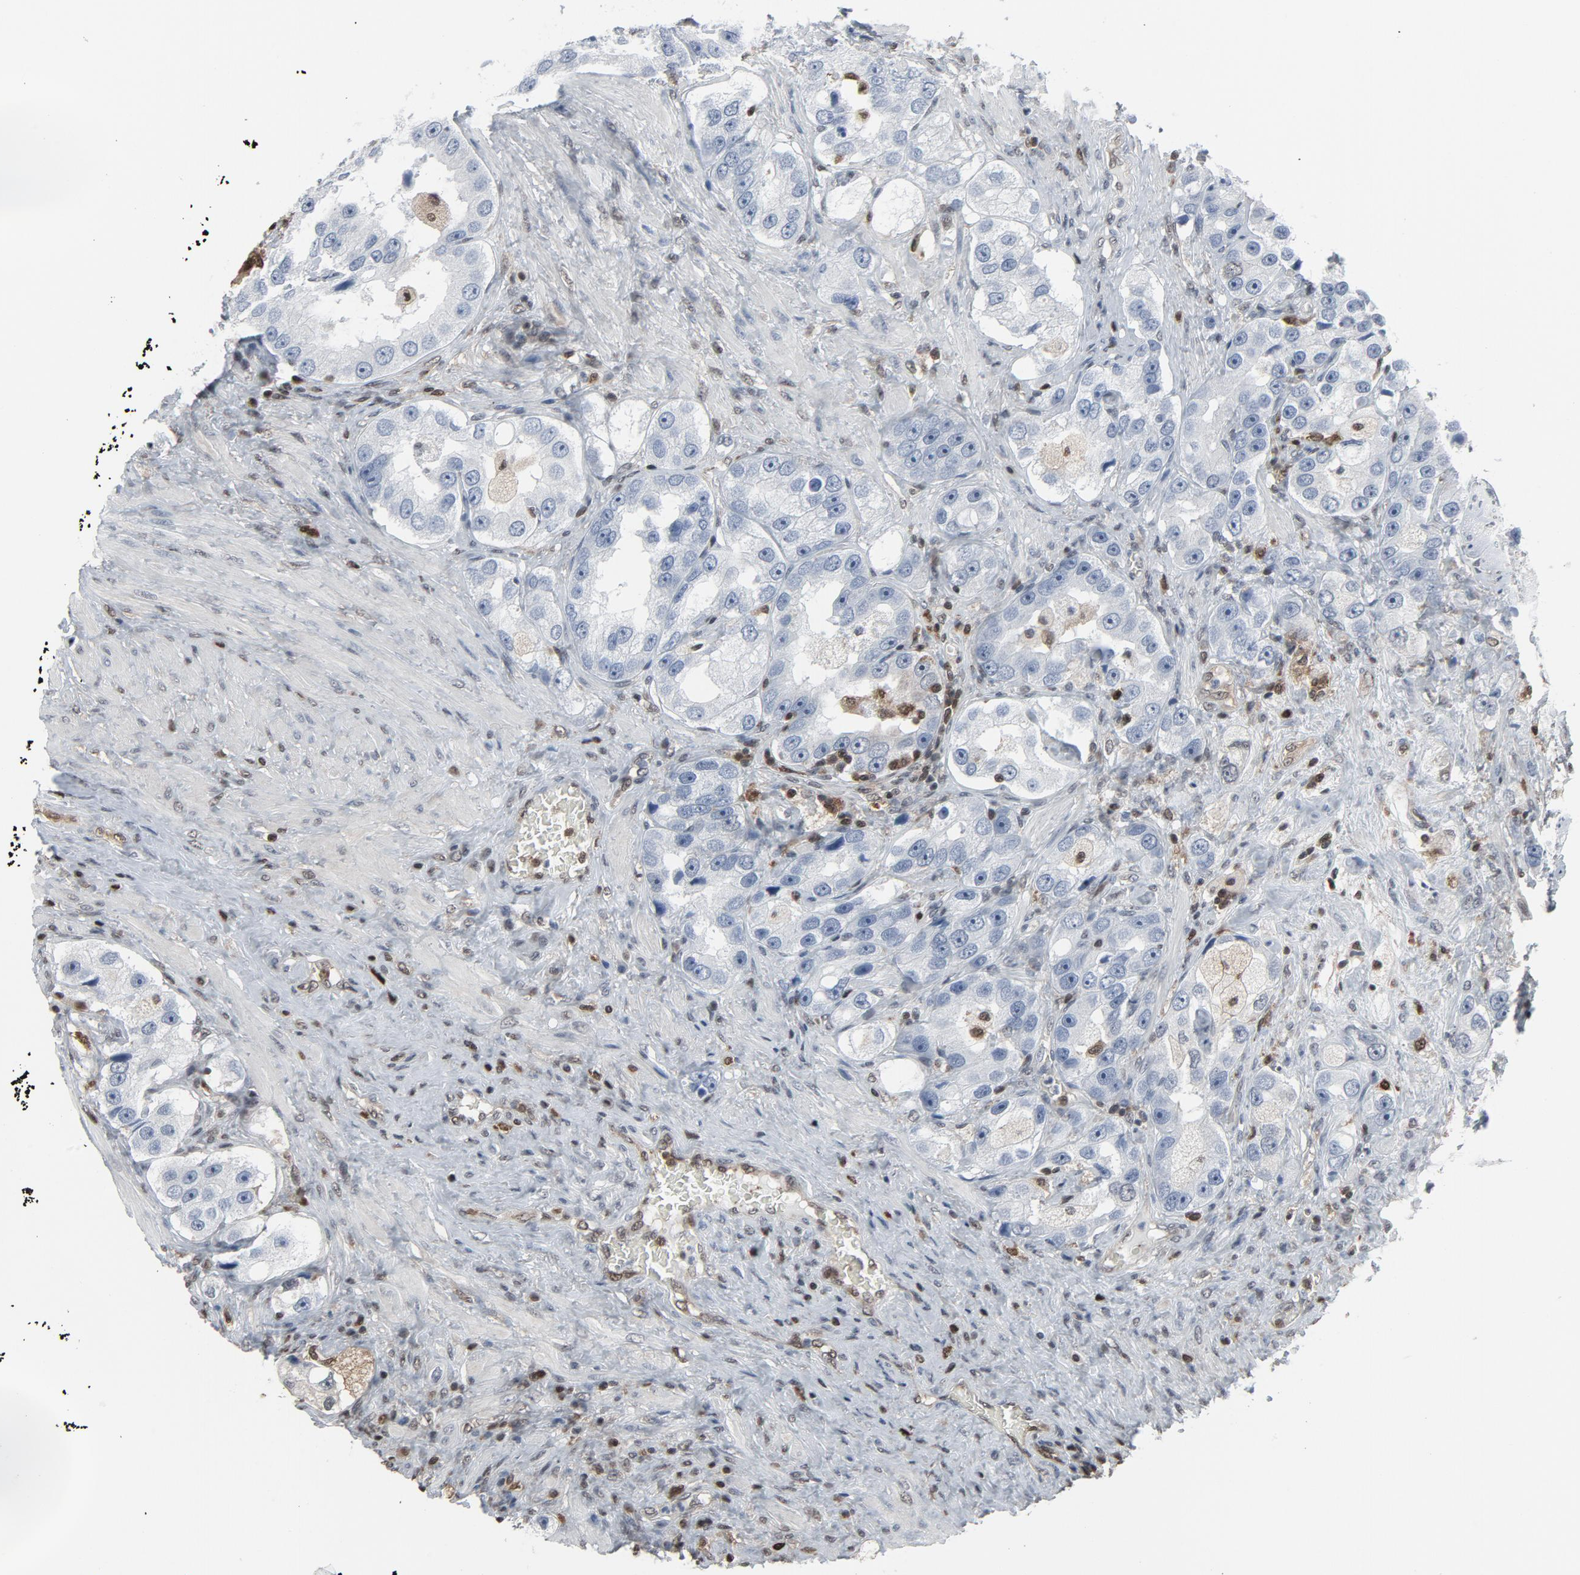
{"staining": {"intensity": "negative", "quantity": "none", "location": "none"}, "tissue": "prostate cancer", "cell_type": "Tumor cells", "image_type": "cancer", "snomed": [{"axis": "morphology", "description": "Adenocarcinoma, High grade"}, {"axis": "topography", "description": "Prostate"}], "caption": "Protein analysis of prostate high-grade adenocarcinoma exhibits no significant expression in tumor cells.", "gene": "STAT5A", "patient": {"sex": "male", "age": 63}}